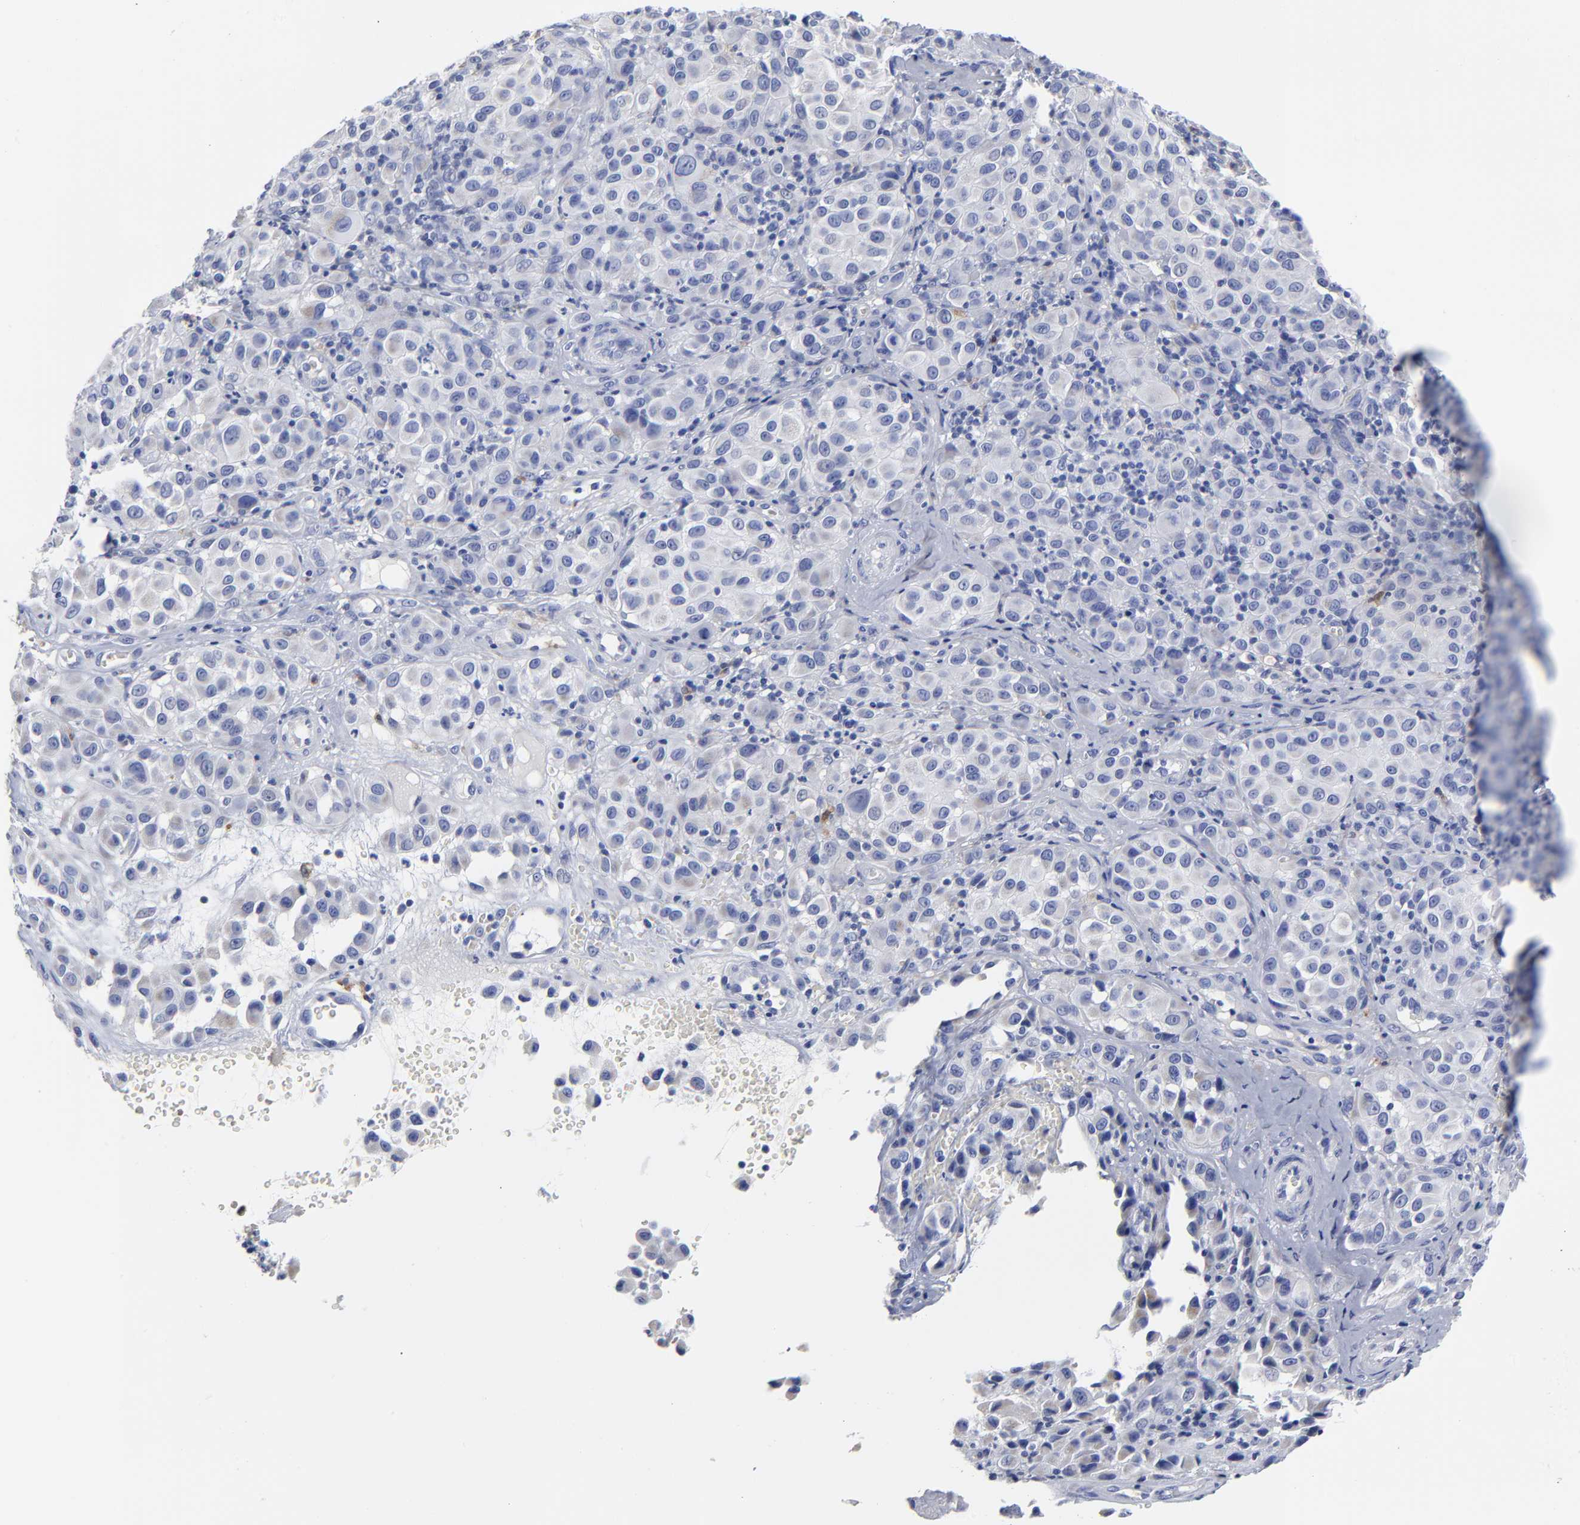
{"staining": {"intensity": "negative", "quantity": "none", "location": "none"}, "tissue": "melanoma", "cell_type": "Tumor cells", "image_type": "cancer", "snomed": [{"axis": "morphology", "description": "Malignant melanoma, NOS"}, {"axis": "topography", "description": "Skin"}], "caption": "Immunohistochemical staining of human melanoma demonstrates no significant positivity in tumor cells.", "gene": "PTP4A1", "patient": {"sex": "female", "age": 21}}